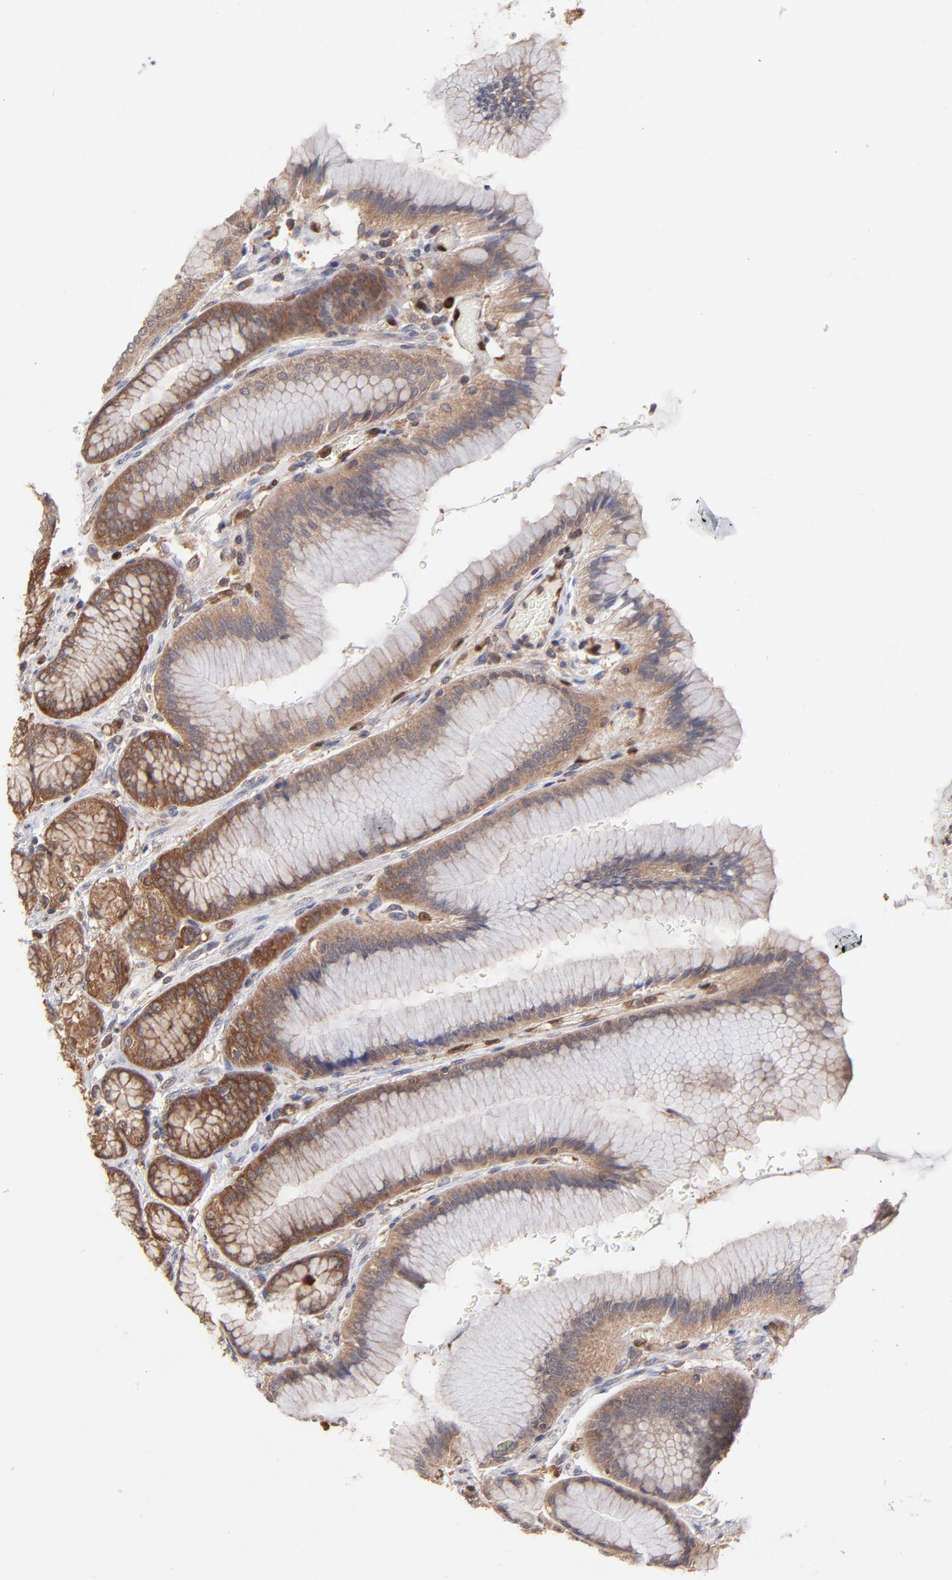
{"staining": {"intensity": "strong", "quantity": "25%-75%", "location": "cytoplasmic/membranous"}, "tissue": "stomach", "cell_type": "Glandular cells", "image_type": "normal", "snomed": [{"axis": "morphology", "description": "Normal tissue, NOS"}, {"axis": "morphology", "description": "Adenocarcinoma, NOS"}, {"axis": "topography", "description": "Stomach"}, {"axis": "topography", "description": "Stomach, lower"}], "caption": "Protein staining of benign stomach reveals strong cytoplasmic/membranous staining in approximately 25%-75% of glandular cells. The staining is performed using DAB (3,3'-diaminobenzidine) brown chromogen to label protein expression. The nuclei are counter-stained blue using hematoxylin.", "gene": "GART", "patient": {"sex": "female", "age": 65}}